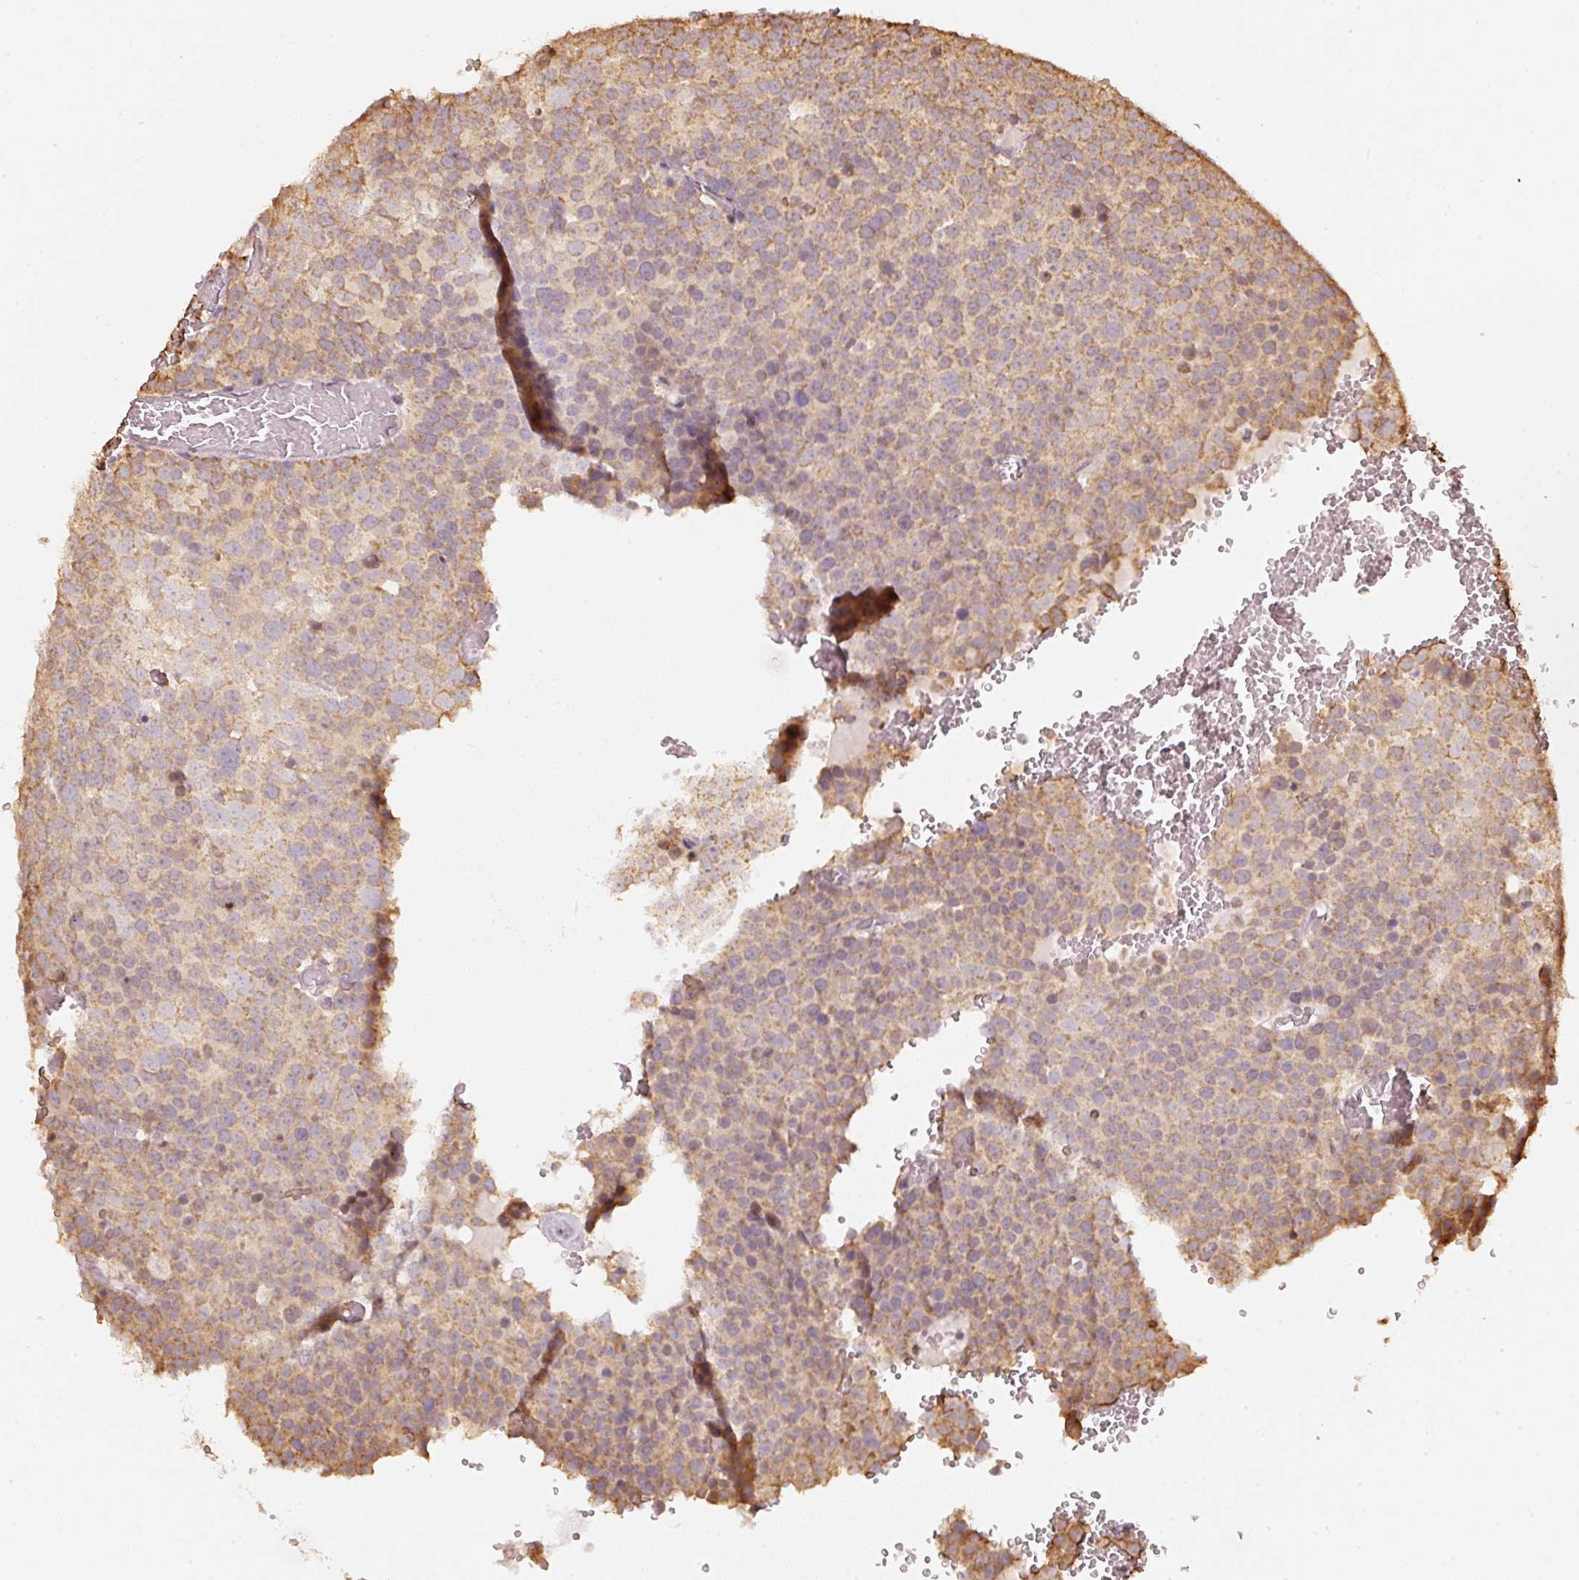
{"staining": {"intensity": "moderate", "quantity": ">75%", "location": "cytoplasmic/membranous"}, "tissue": "testis cancer", "cell_type": "Tumor cells", "image_type": "cancer", "snomed": [{"axis": "morphology", "description": "Seminoma, NOS"}, {"axis": "topography", "description": "Testis"}], "caption": "Immunohistochemistry (DAB (3,3'-diaminobenzidine)) staining of seminoma (testis) demonstrates moderate cytoplasmic/membranous protein expression in approximately >75% of tumor cells.", "gene": "RAB35", "patient": {"sex": "male", "age": 71}}